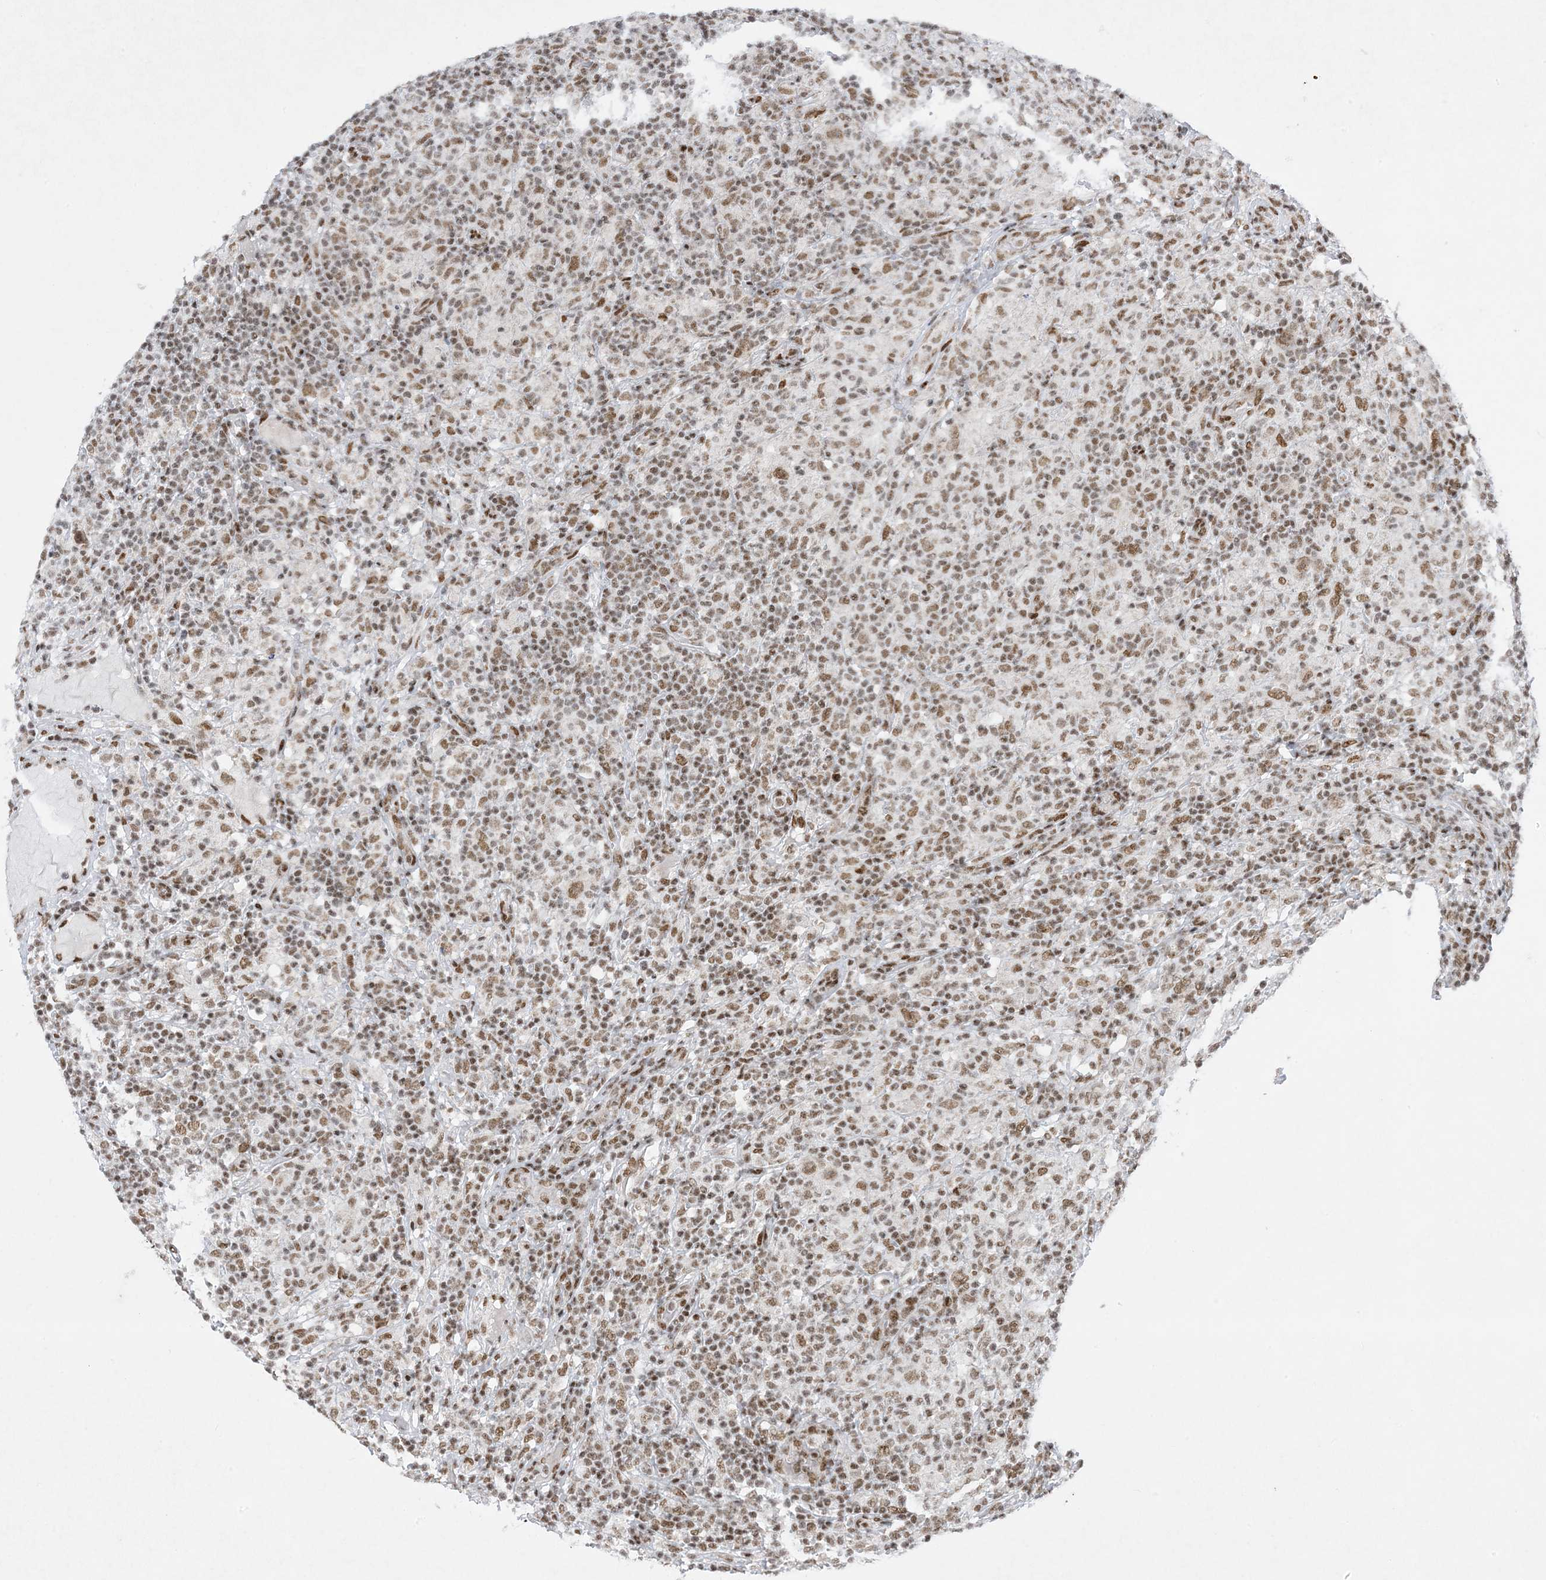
{"staining": {"intensity": "moderate", "quantity": ">75%", "location": "nuclear"}, "tissue": "lymphoma", "cell_type": "Tumor cells", "image_type": "cancer", "snomed": [{"axis": "morphology", "description": "Hodgkin's disease, NOS"}, {"axis": "topography", "description": "Lymph node"}], "caption": "Immunohistochemical staining of Hodgkin's disease displays medium levels of moderate nuclear protein positivity in approximately >75% of tumor cells.", "gene": "PKNOX2", "patient": {"sex": "male", "age": 70}}